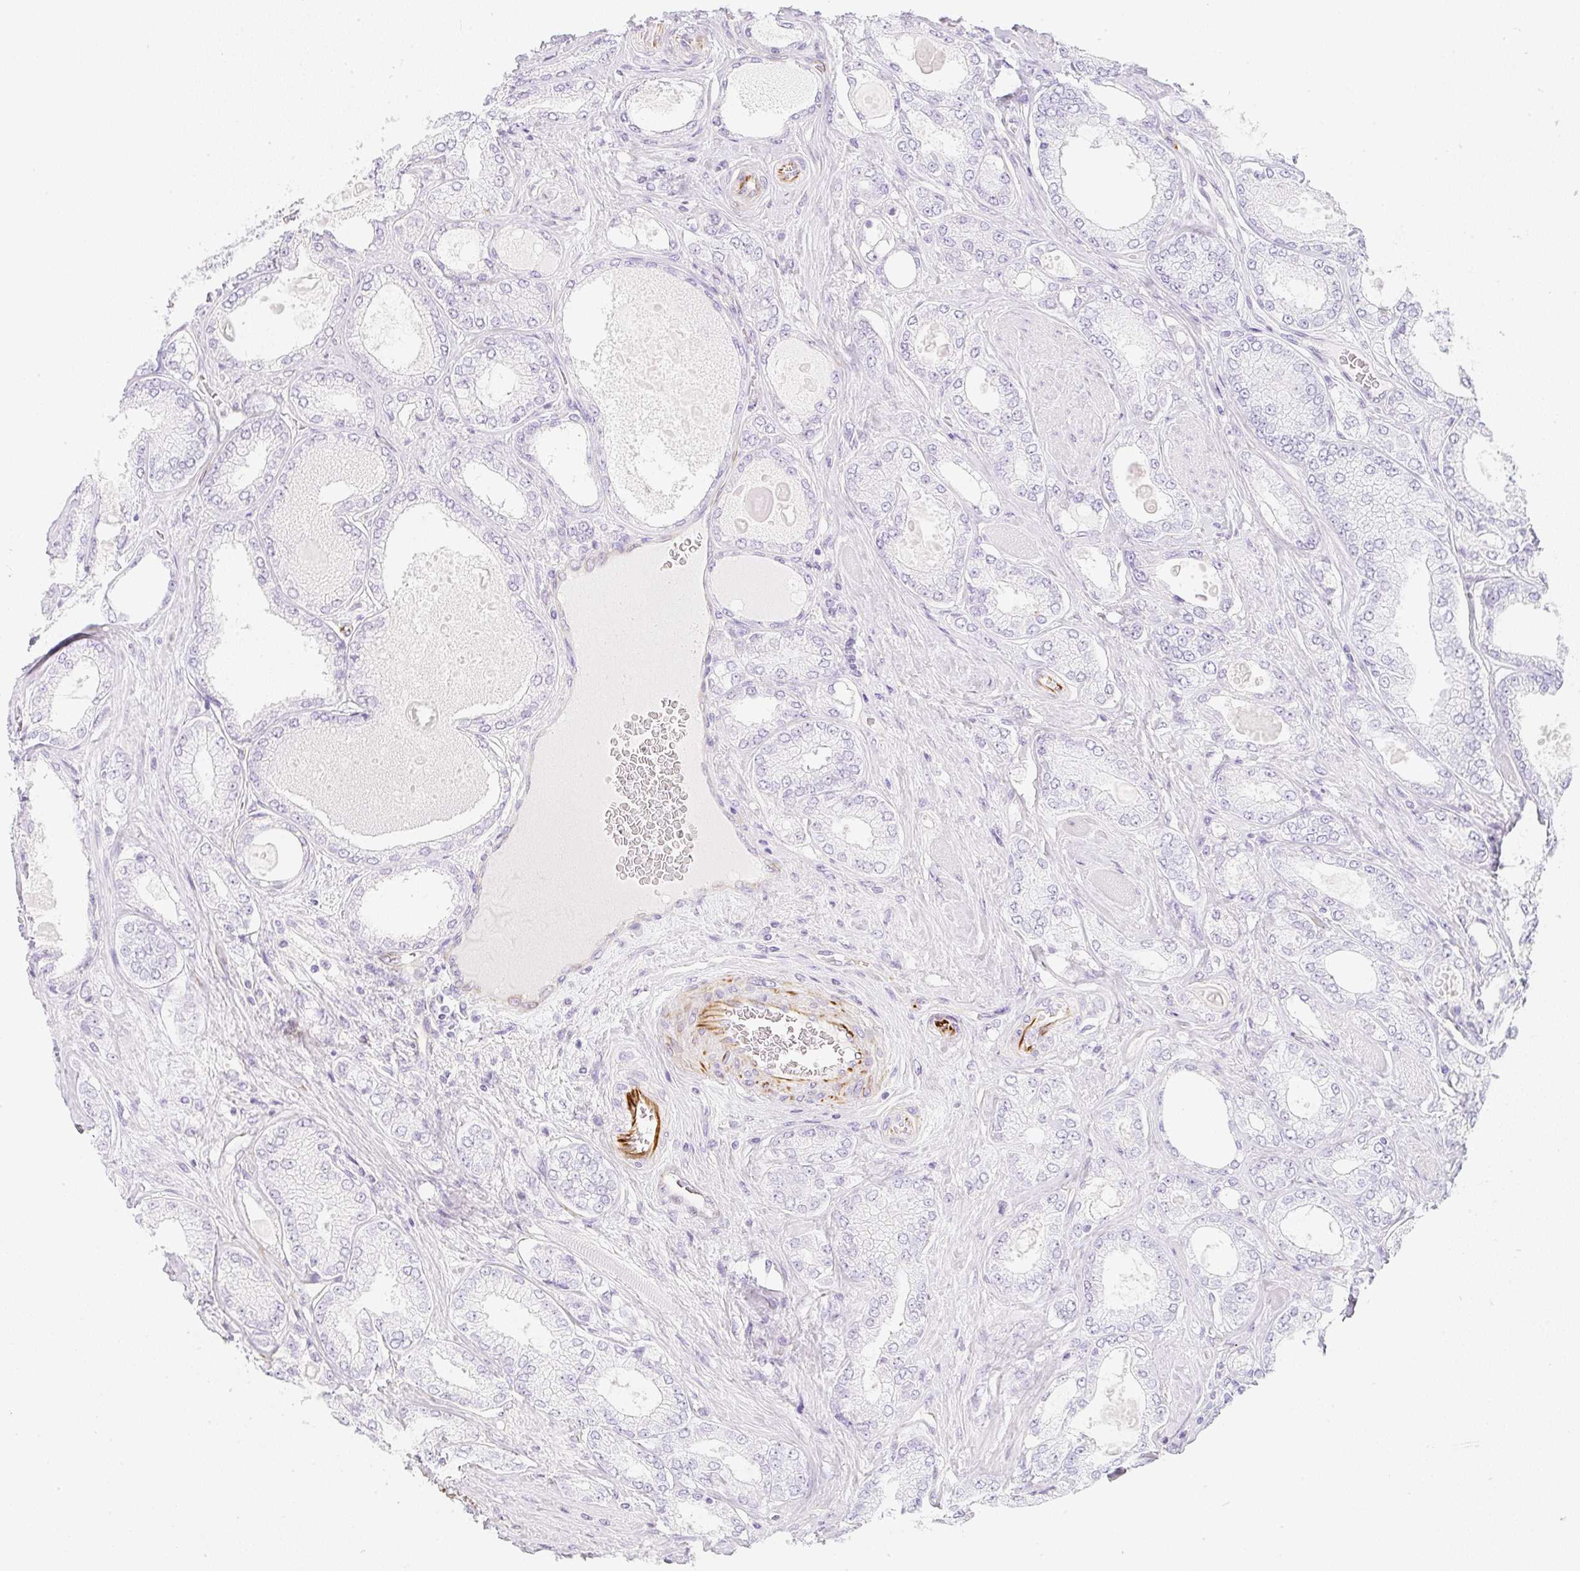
{"staining": {"intensity": "negative", "quantity": "none", "location": "none"}, "tissue": "prostate cancer", "cell_type": "Tumor cells", "image_type": "cancer", "snomed": [{"axis": "morphology", "description": "Adenocarcinoma, High grade"}, {"axis": "topography", "description": "Prostate"}], "caption": "DAB (3,3'-diaminobenzidine) immunohistochemical staining of human prostate cancer (adenocarcinoma (high-grade)) shows no significant positivity in tumor cells.", "gene": "ZNF689", "patient": {"sex": "male", "age": 68}}